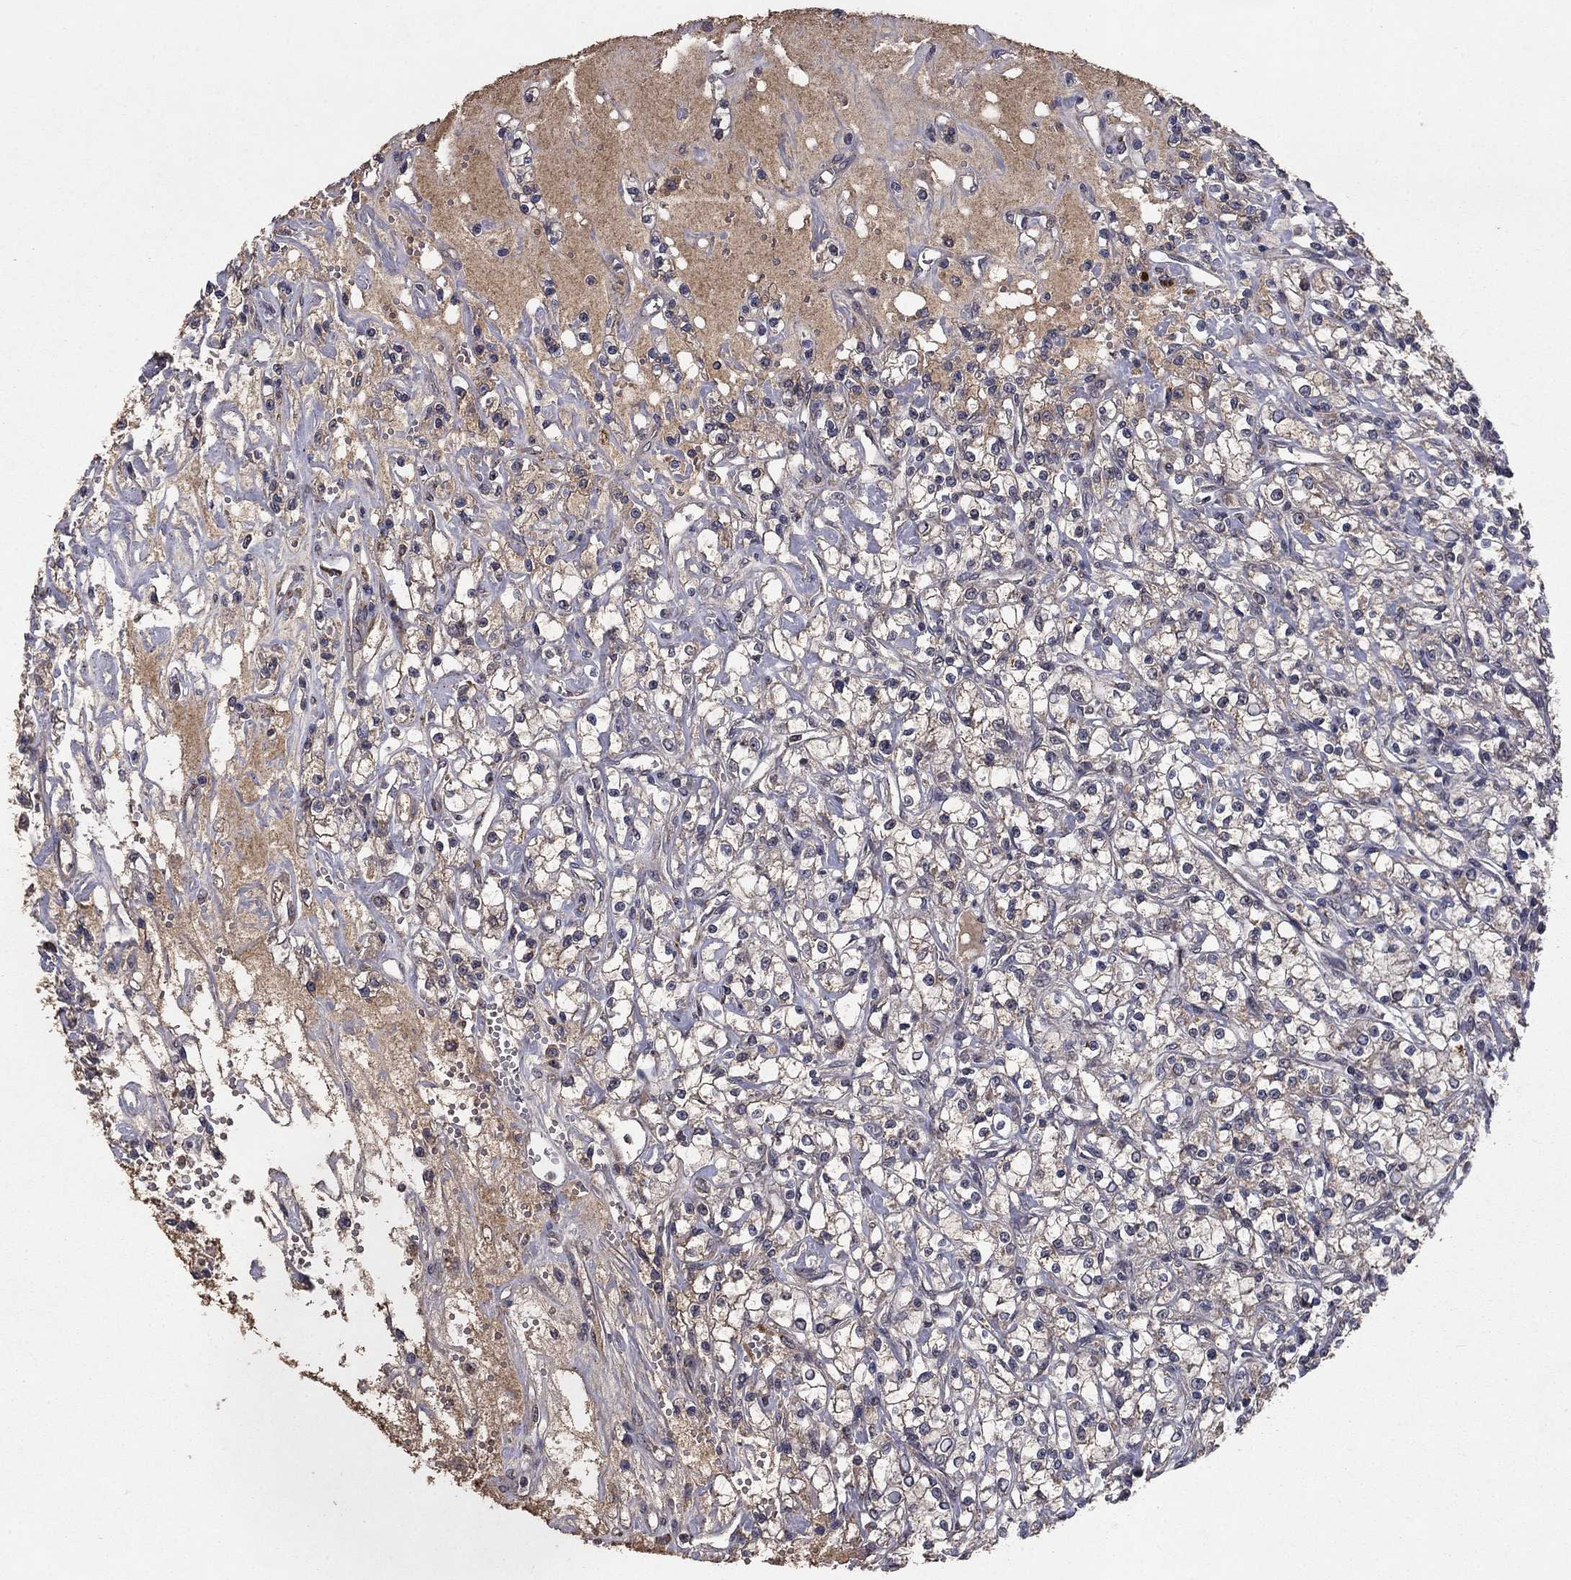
{"staining": {"intensity": "moderate", "quantity": "<25%", "location": "cytoplasmic/membranous"}, "tissue": "renal cancer", "cell_type": "Tumor cells", "image_type": "cancer", "snomed": [{"axis": "morphology", "description": "Adenocarcinoma, NOS"}, {"axis": "topography", "description": "Kidney"}], "caption": "A high-resolution micrograph shows immunohistochemistry staining of renal cancer, which reveals moderate cytoplasmic/membranous expression in about <25% of tumor cells.", "gene": "DHRS1", "patient": {"sex": "female", "age": 59}}